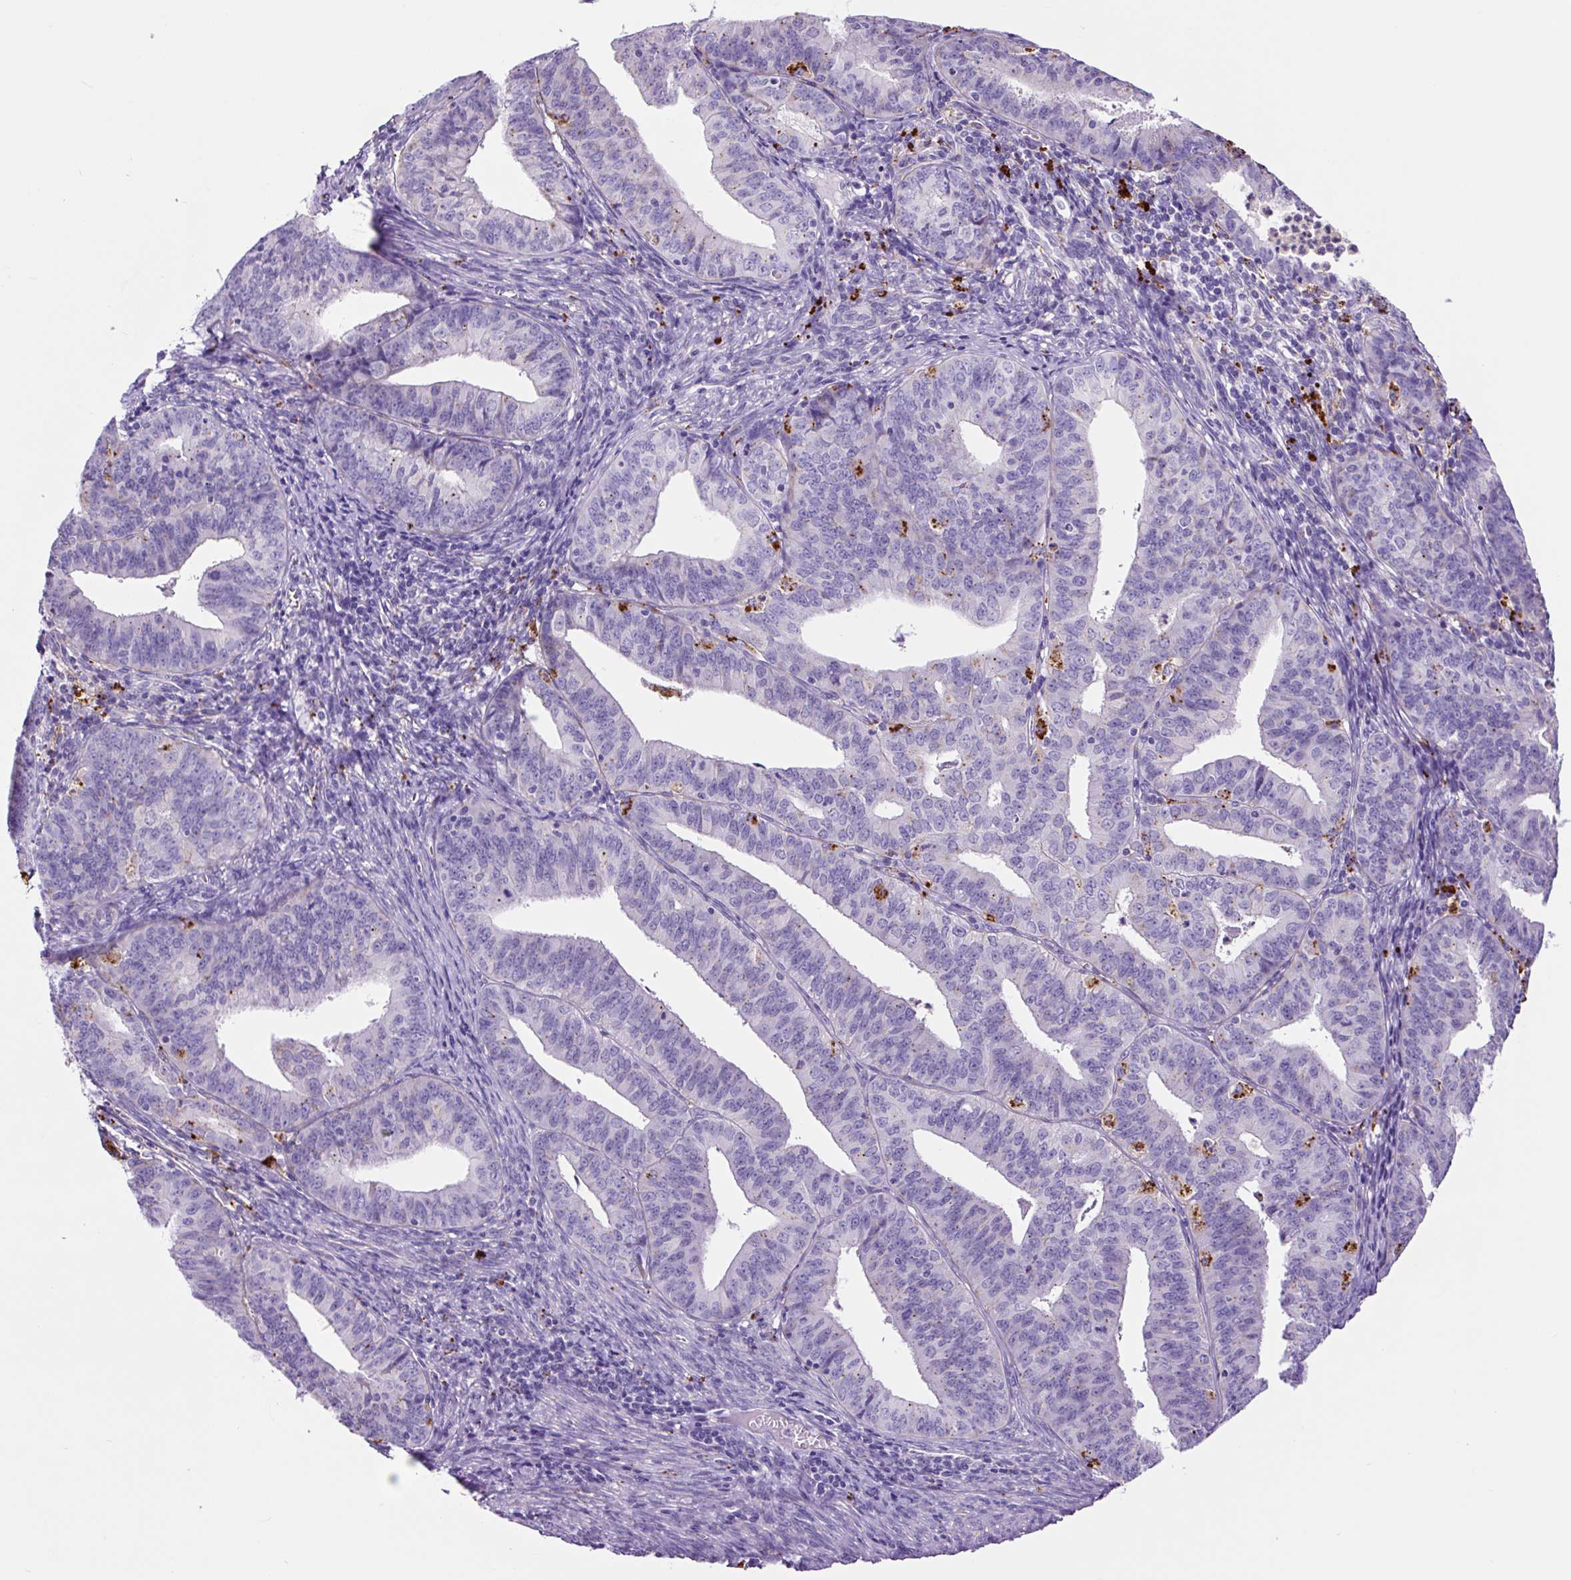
{"staining": {"intensity": "negative", "quantity": "none", "location": "none"}, "tissue": "endometrial cancer", "cell_type": "Tumor cells", "image_type": "cancer", "snomed": [{"axis": "morphology", "description": "Adenocarcinoma, NOS"}, {"axis": "topography", "description": "Endometrium"}], "caption": "The immunohistochemistry image has no significant positivity in tumor cells of endometrial cancer (adenocarcinoma) tissue. The staining was performed using DAB (3,3'-diaminobenzidine) to visualize the protein expression in brown, while the nuclei were stained in blue with hematoxylin (Magnification: 20x).", "gene": "LCN10", "patient": {"sex": "female", "age": 73}}